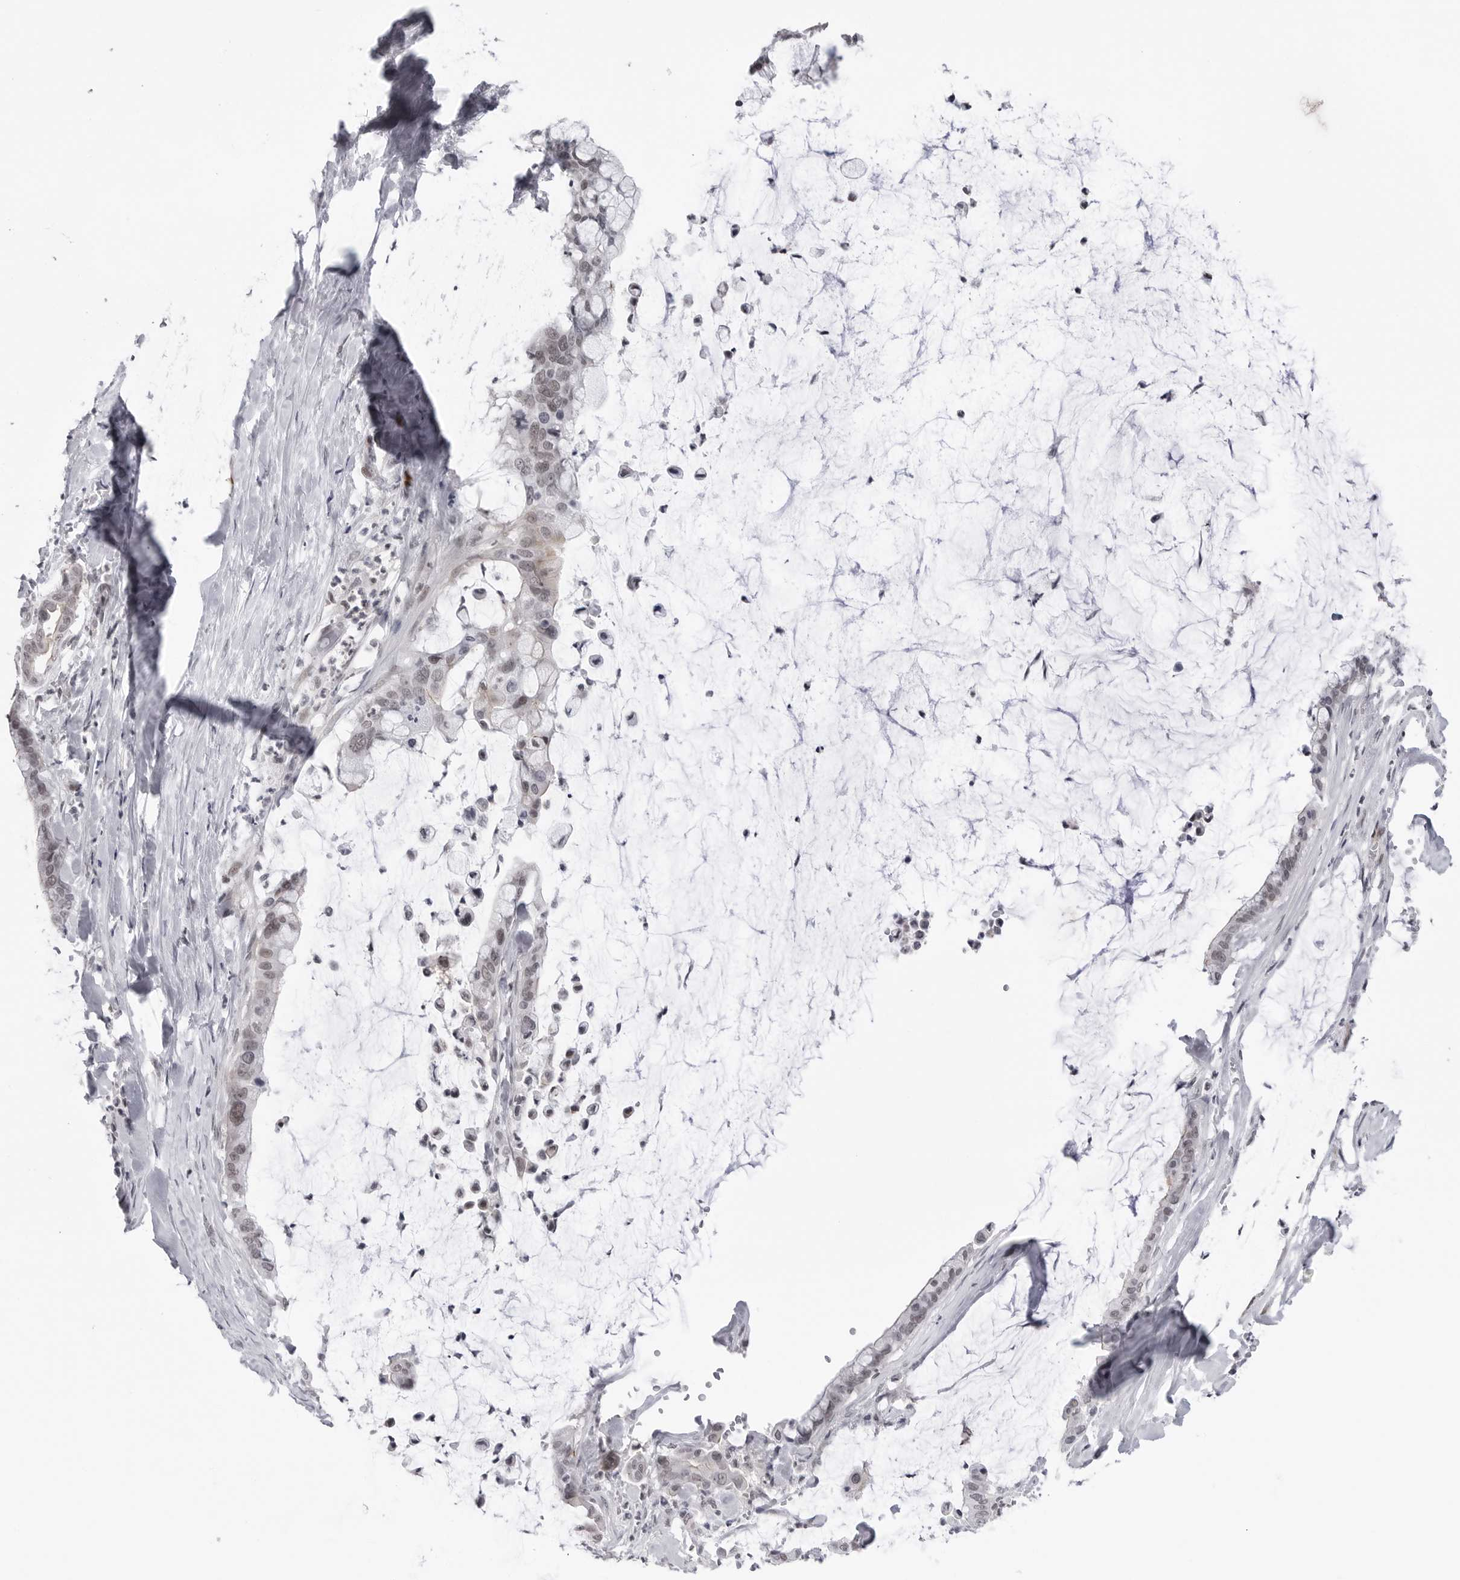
{"staining": {"intensity": "weak", "quantity": "<25%", "location": "nuclear"}, "tissue": "pancreatic cancer", "cell_type": "Tumor cells", "image_type": "cancer", "snomed": [{"axis": "morphology", "description": "Adenocarcinoma, NOS"}, {"axis": "topography", "description": "Pancreas"}], "caption": "High power microscopy histopathology image of an IHC image of pancreatic cancer (adenocarcinoma), revealing no significant expression in tumor cells. (DAB (3,3'-diaminobenzidine) immunohistochemistry (IHC), high magnification).", "gene": "TRIM66", "patient": {"sex": "male", "age": 41}}